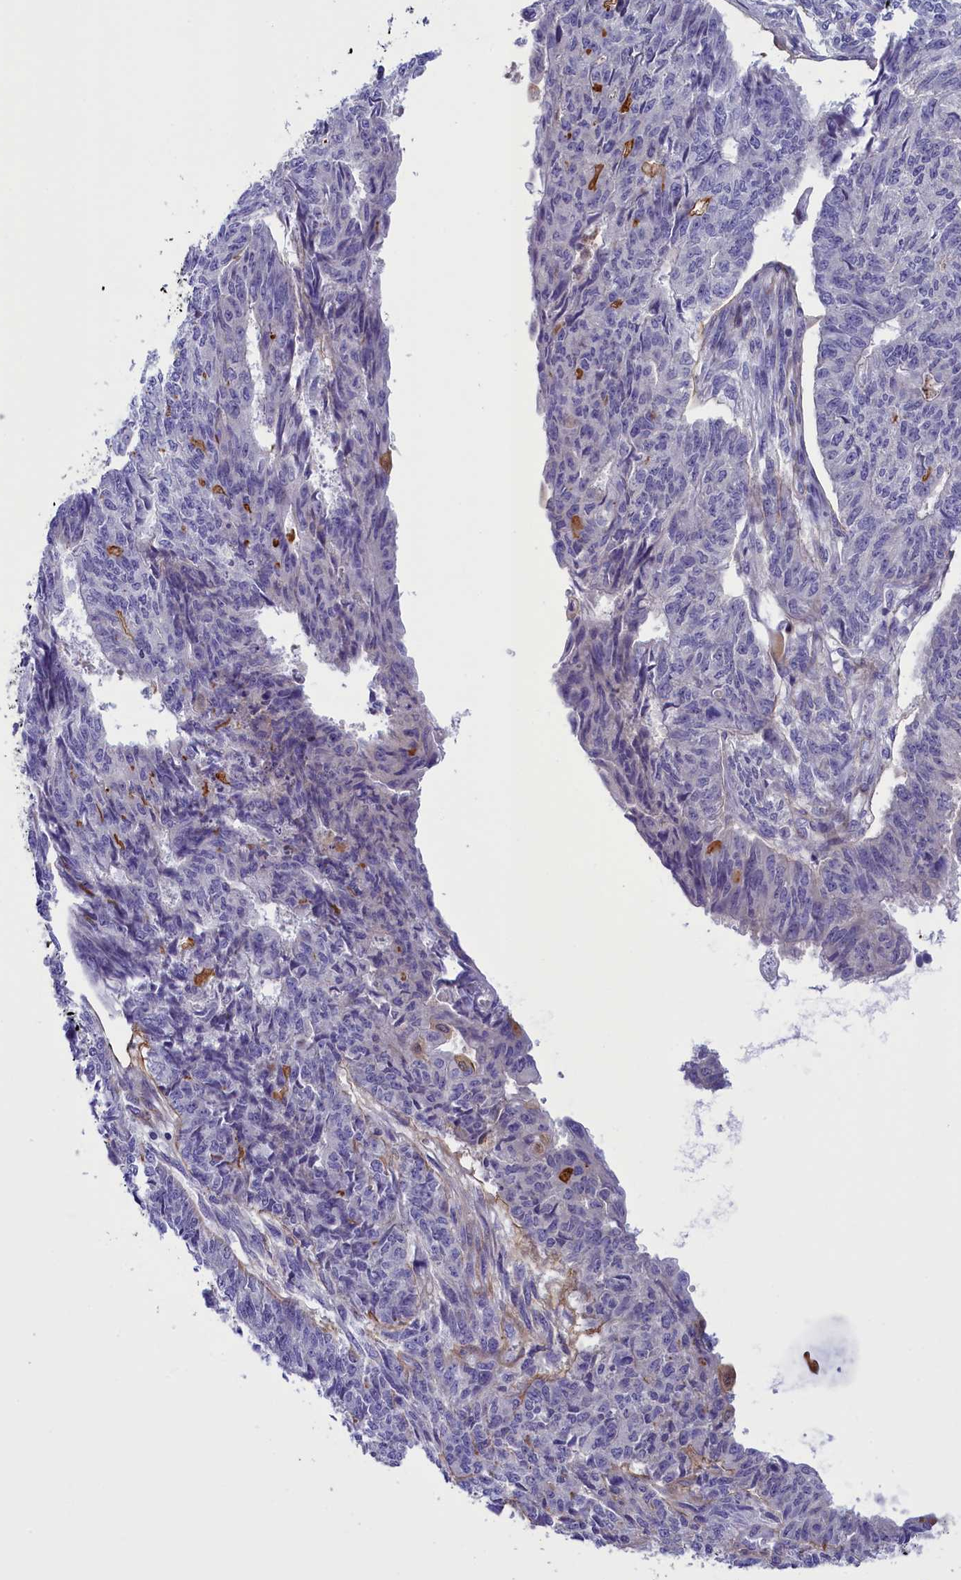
{"staining": {"intensity": "negative", "quantity": "none", "location": "none"}, "tissue": "endometrial cancer", "cell_type": "Tumor cells", "image_type": "cancer", "snomed": [{"axis": "morphology", "description": "Adenocarcinoma, NOS"}, {"axis": "topography", "description": "Endometrium"}], "caption": "This photomicrograph is of adenocarcinoma (endometrial) stained with immunohistochemistry (IHC) to label a protein in brown with the nuclei are counter-stained blue. There is no positivity in tumor cells. (Immunohistochemistry (ihc), brightfield microscopy, high magnification).", "gene": "LOXL1", "patient": {"sex": "female", "age": 32}}